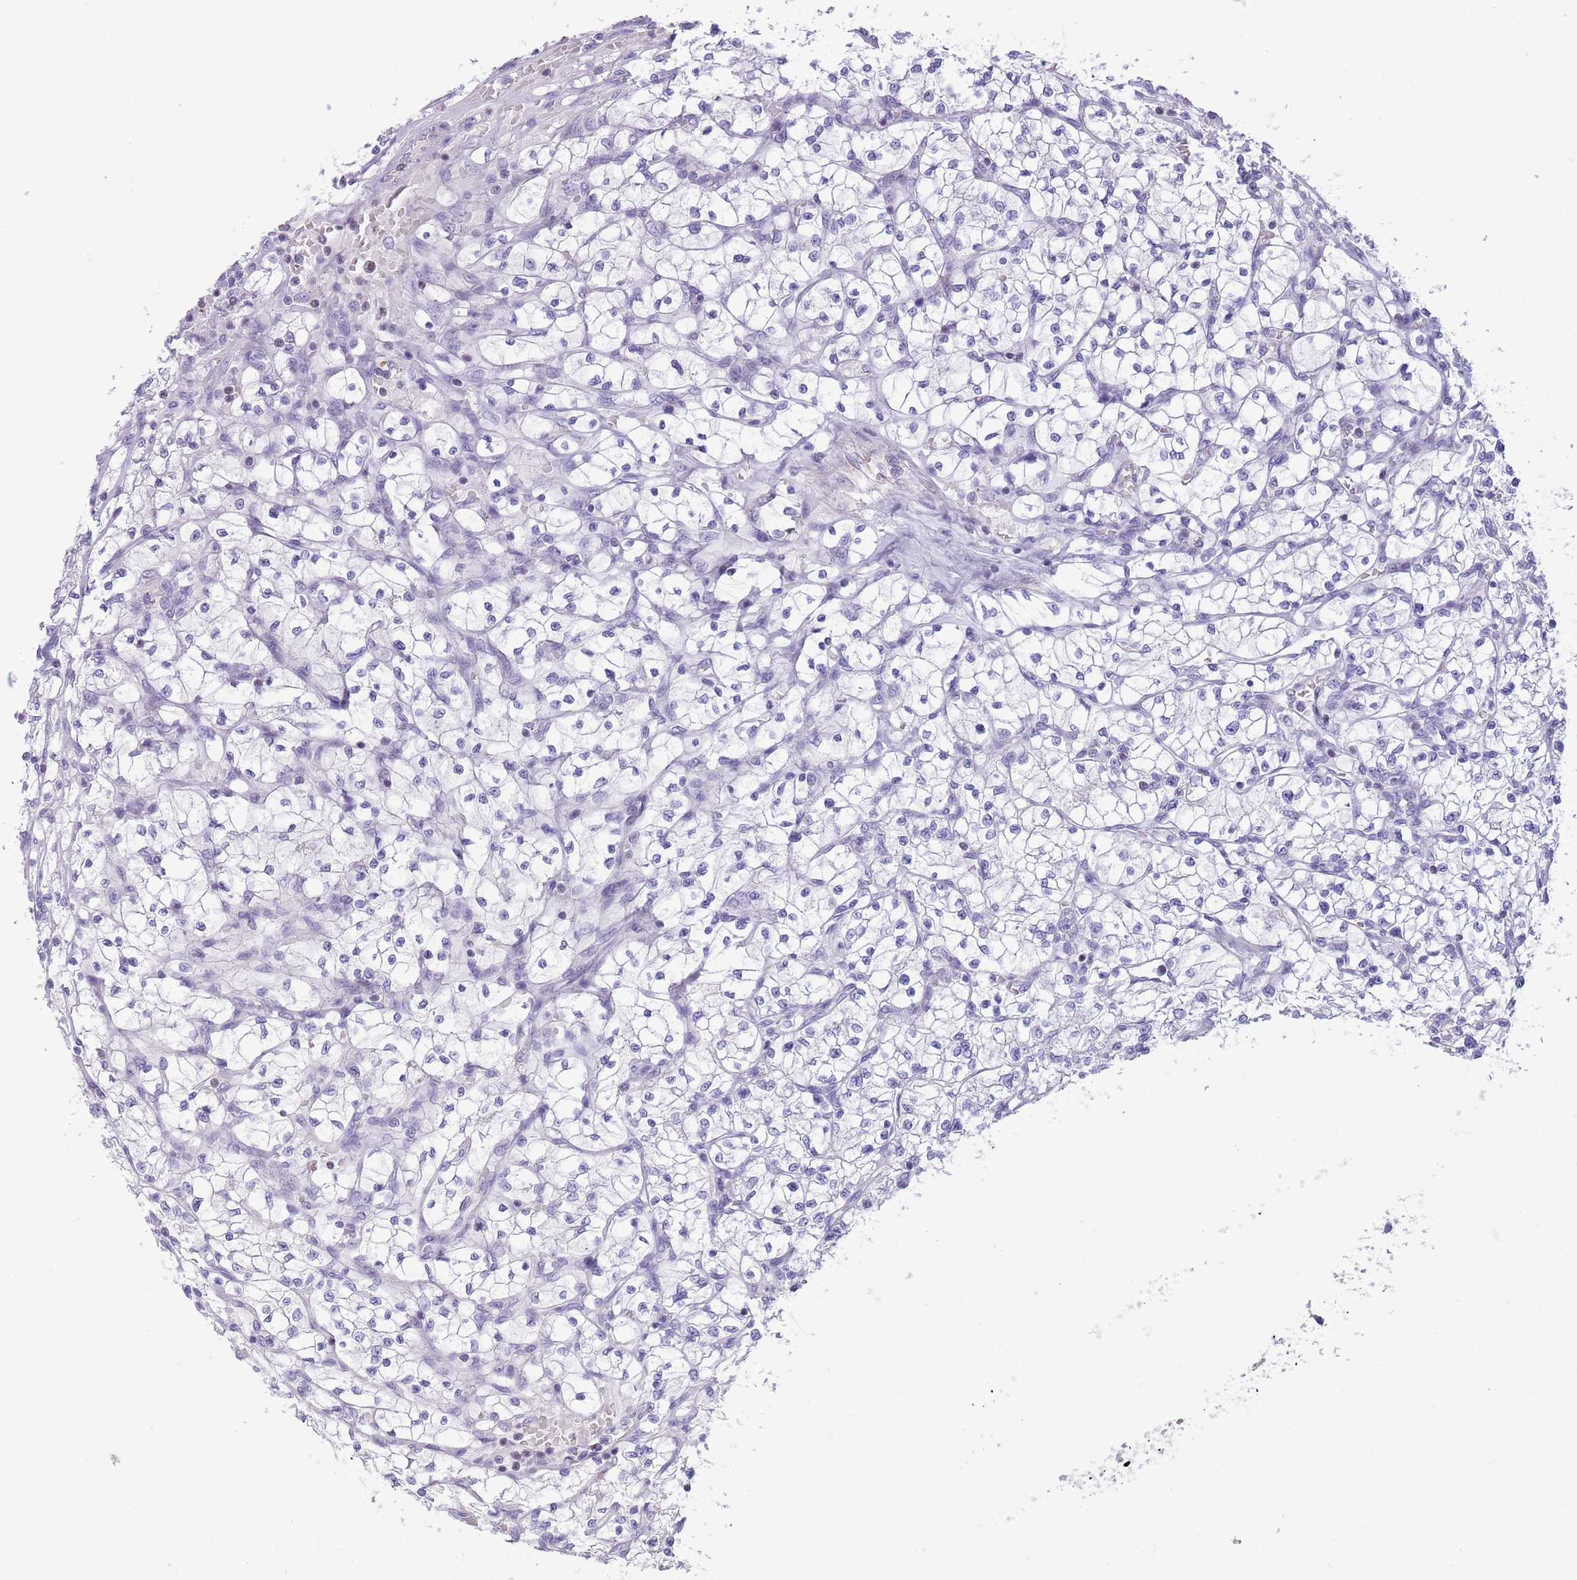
{"staining": {"intensity": "negative", "quantity": "none", "location": "none"}, "tissue": "renal cancer", "cell_type": "Tumor cells", "image_type": "cancer", "snomed": [{"axis": "morphology", "description": "Adenocarcinoma, NOS"}, {"axis": "topography", "description": "Kidney"}], "caption": "A high-resolution photomicrograph shows immunohistochemistry staining of renal cancer, which exhibits no significant positivity in tumor cells. Brightfield microscopy of immunohistochemistry (IHC) stained with DAB (brown) and hematoxylin (blue), captured at high magnification.", "gene": "BCL11B", "patient": {"sex": "female", "age": 64}}